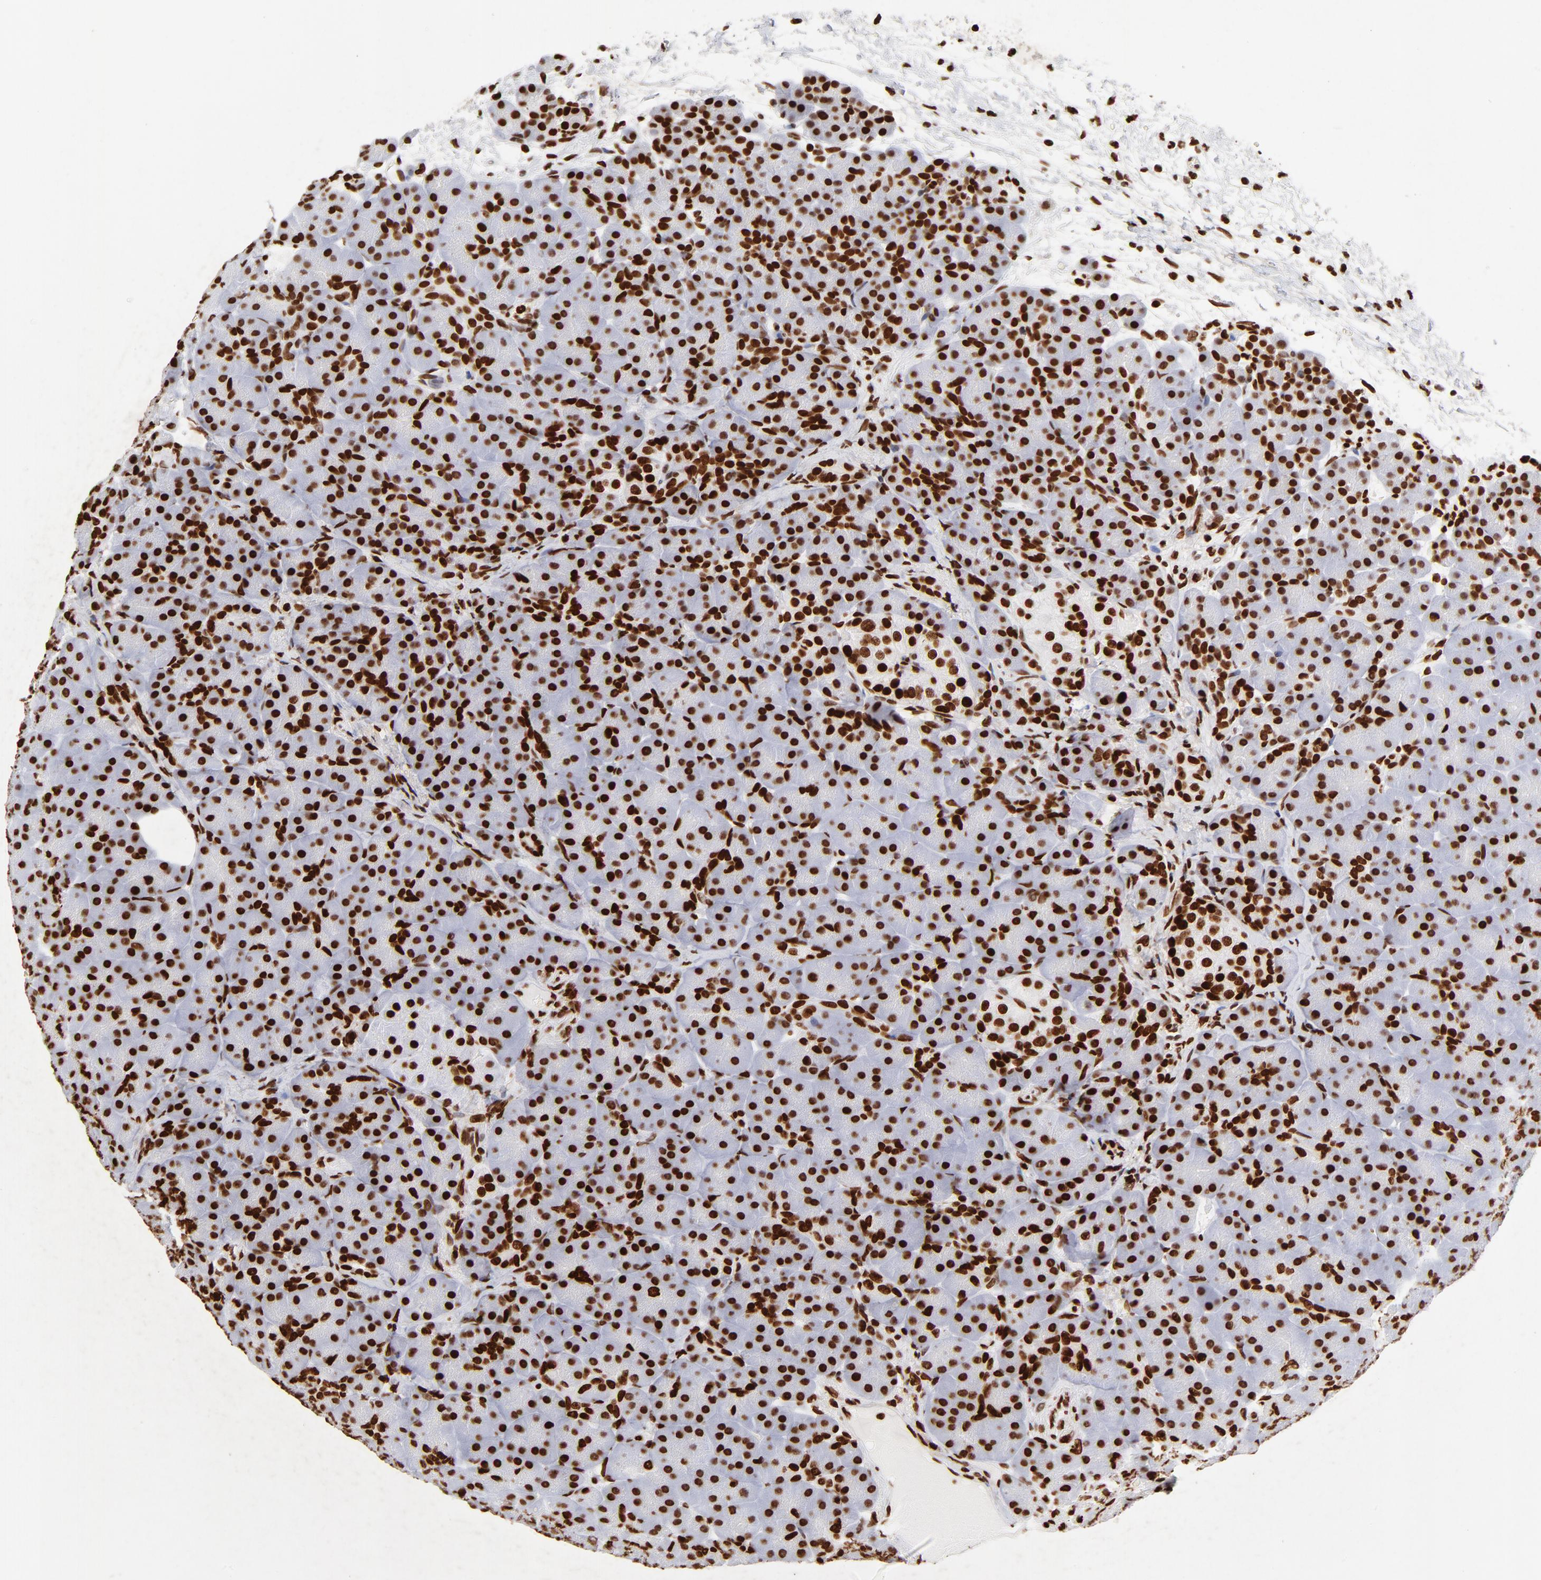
{"staining": {"intensity": "strong", "quantity": ">75%", "location": "nuclear"}, "tissue": "pancreas", "cell_type": "Exocrine glandular cells", "image_type": "normal", "snomed": [{"axis": "morphology", "description": "Normal tissue, NOS"}, {"axis": "topography", "description": "Pancreas"}], "caption": "A high-resolution micrograph shows immunohistochemistry (IHC) staining of benign pancreas, which reveals strong nuclear staining in about >75% of exocrine glandular cells.", "gene": "FBH1", "patient": {"sex": "male", "age": 66}}